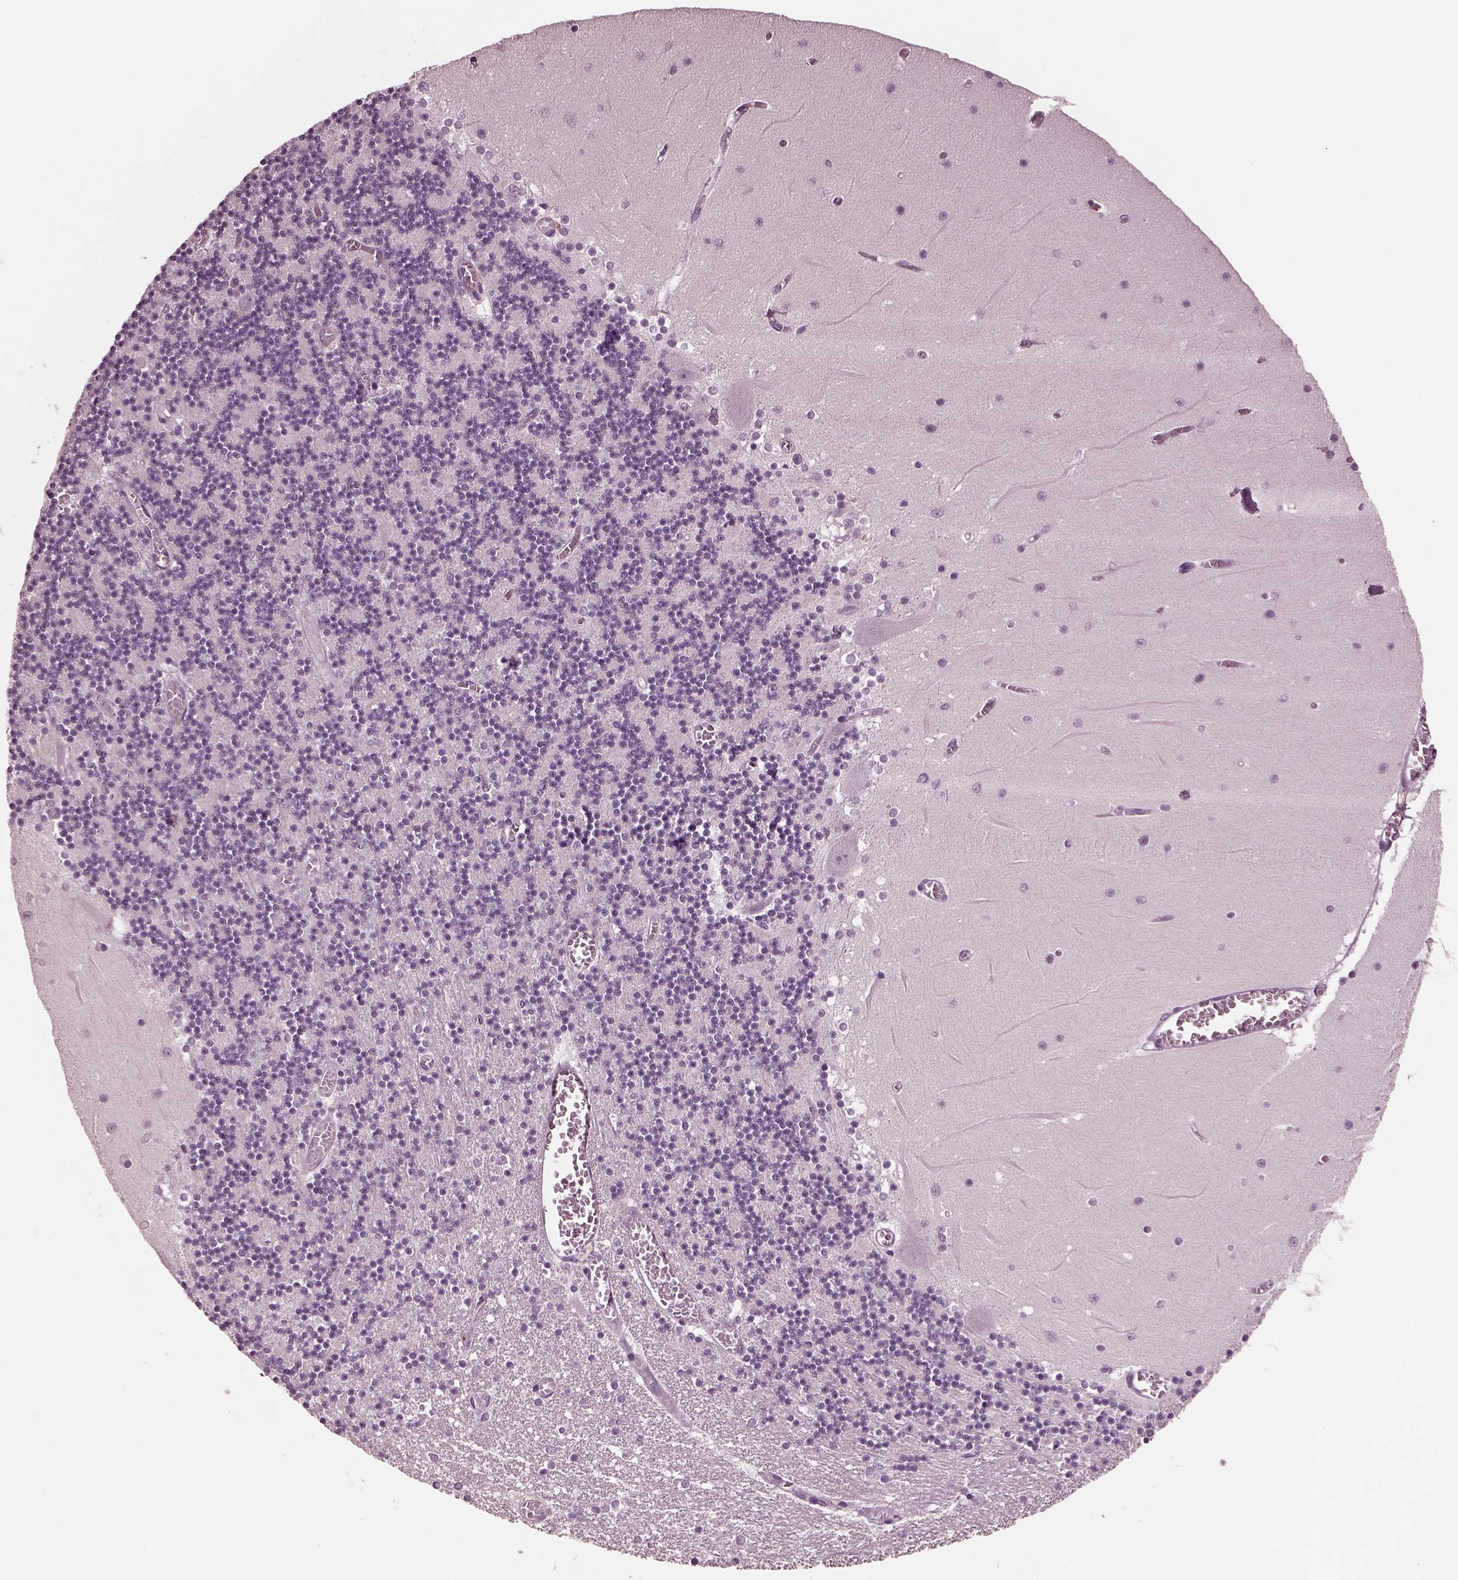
{"staining": {"intensity": "negative", "quantity": "none", "location": "none"}, "tissue": "cerebellum", "cell_type": "Cells in granular layer", "image_type": "normal", "snomed": [{"axis": "morphology", "description": "Normal tissue, NOS"}, {"axis": "topography", "description": "Cerebellum"}], "caption": "A photomicrograph of cerebellum stained for a protein reveals no brown staining in cells in granular layer. (DAB (3,3'-diaminobenzidine) immunohistochemistry (IHC) visualized using brightfield microscopy, high magnification).", "gene": "MIB2", "patient": {"sex": "female", "age": 28}}